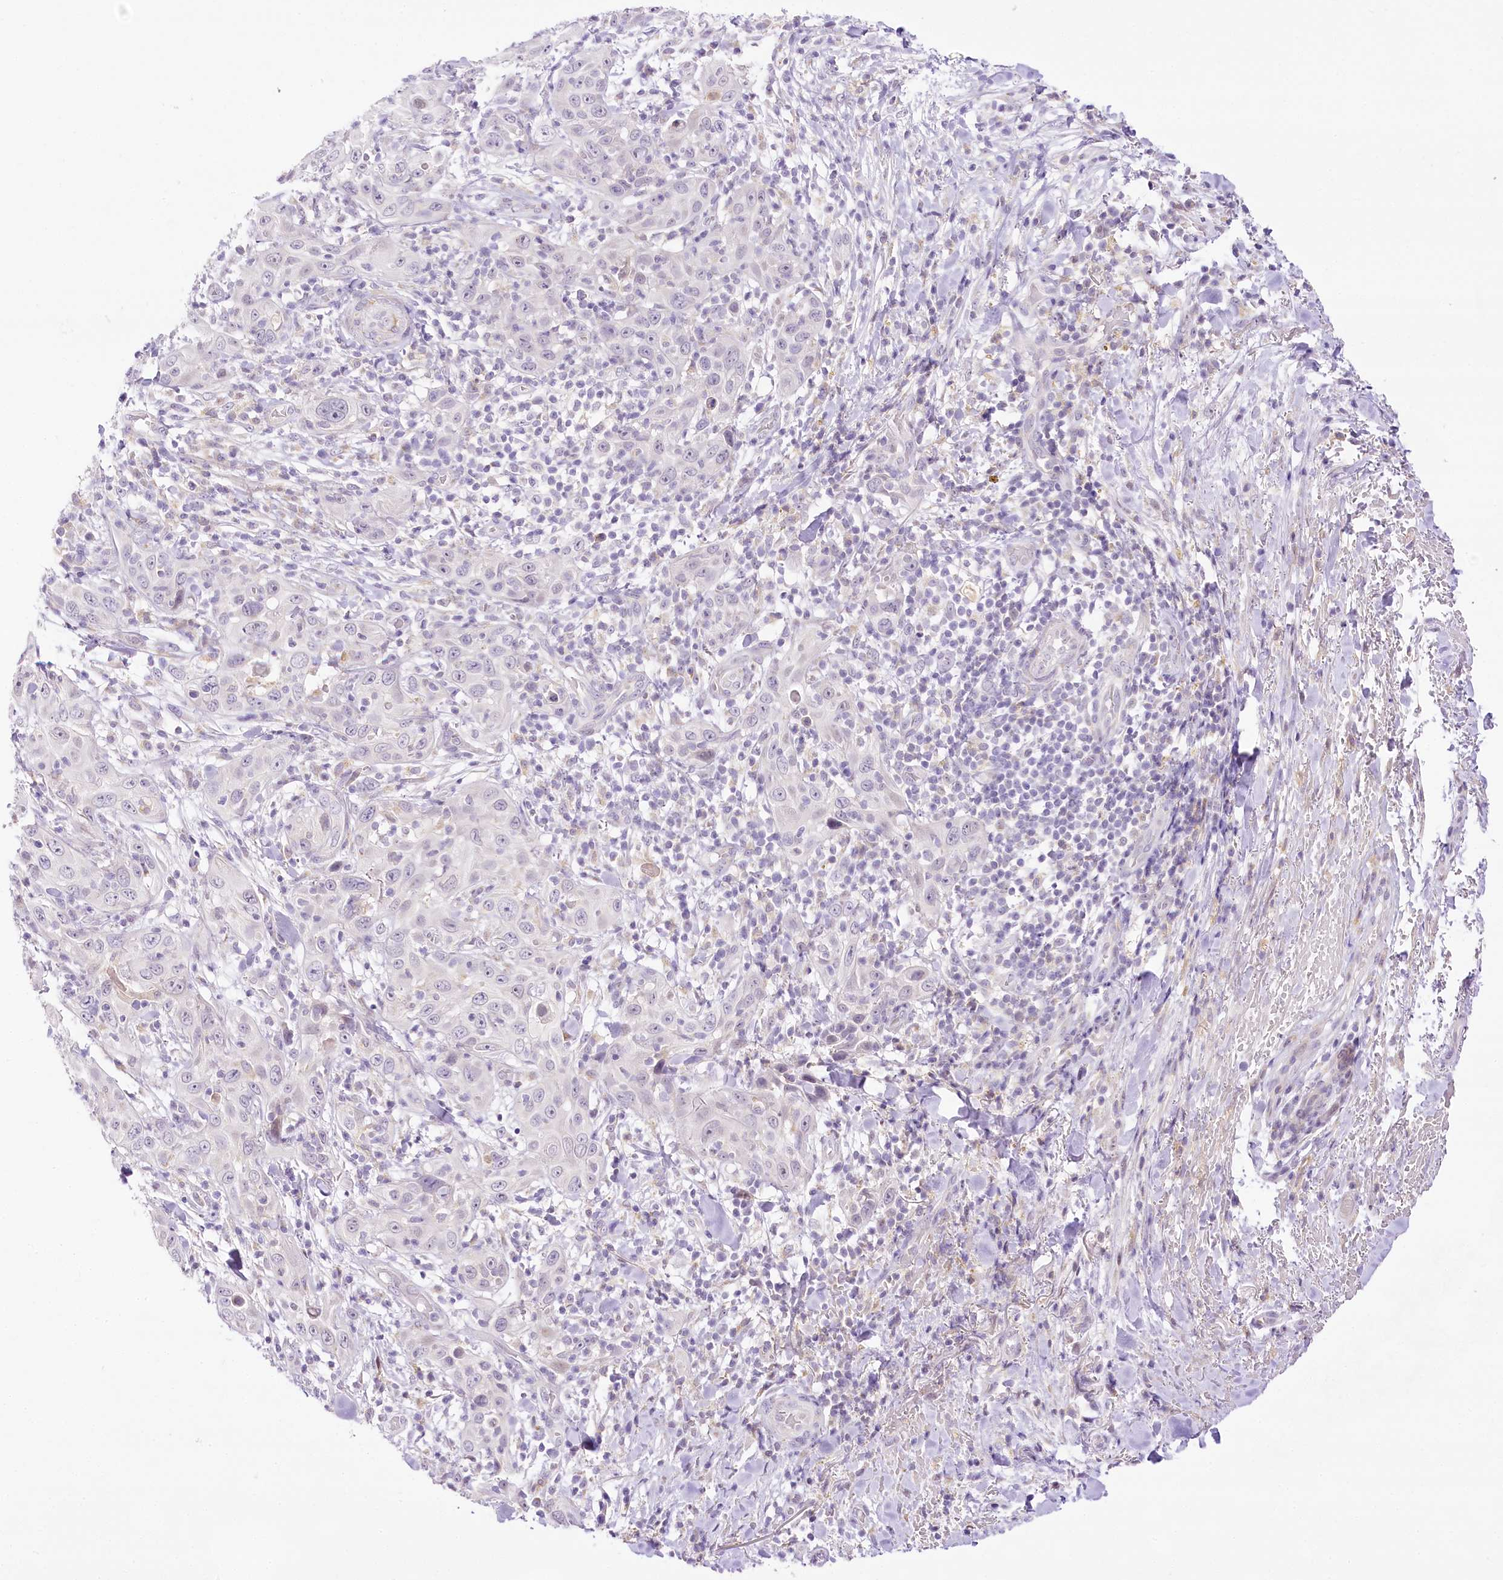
{"staining": {"intensity": "negative", "quantity": "none", "location": "none"}, "tissue": "skin cancer", "cell_type": "Tumor cells", "image_type": "cancer", "snomed": [{"axis": "morphology", "description": "Squamous cell carcinoma, NOS"}, {"axis": "topography", "description": "Skin"}], "caption": "There is no significant staining in tumor cells of skin squamous cell carcinoma.", "gene": "CCDC30", "patient": {"sex": "female", "age": 88}}